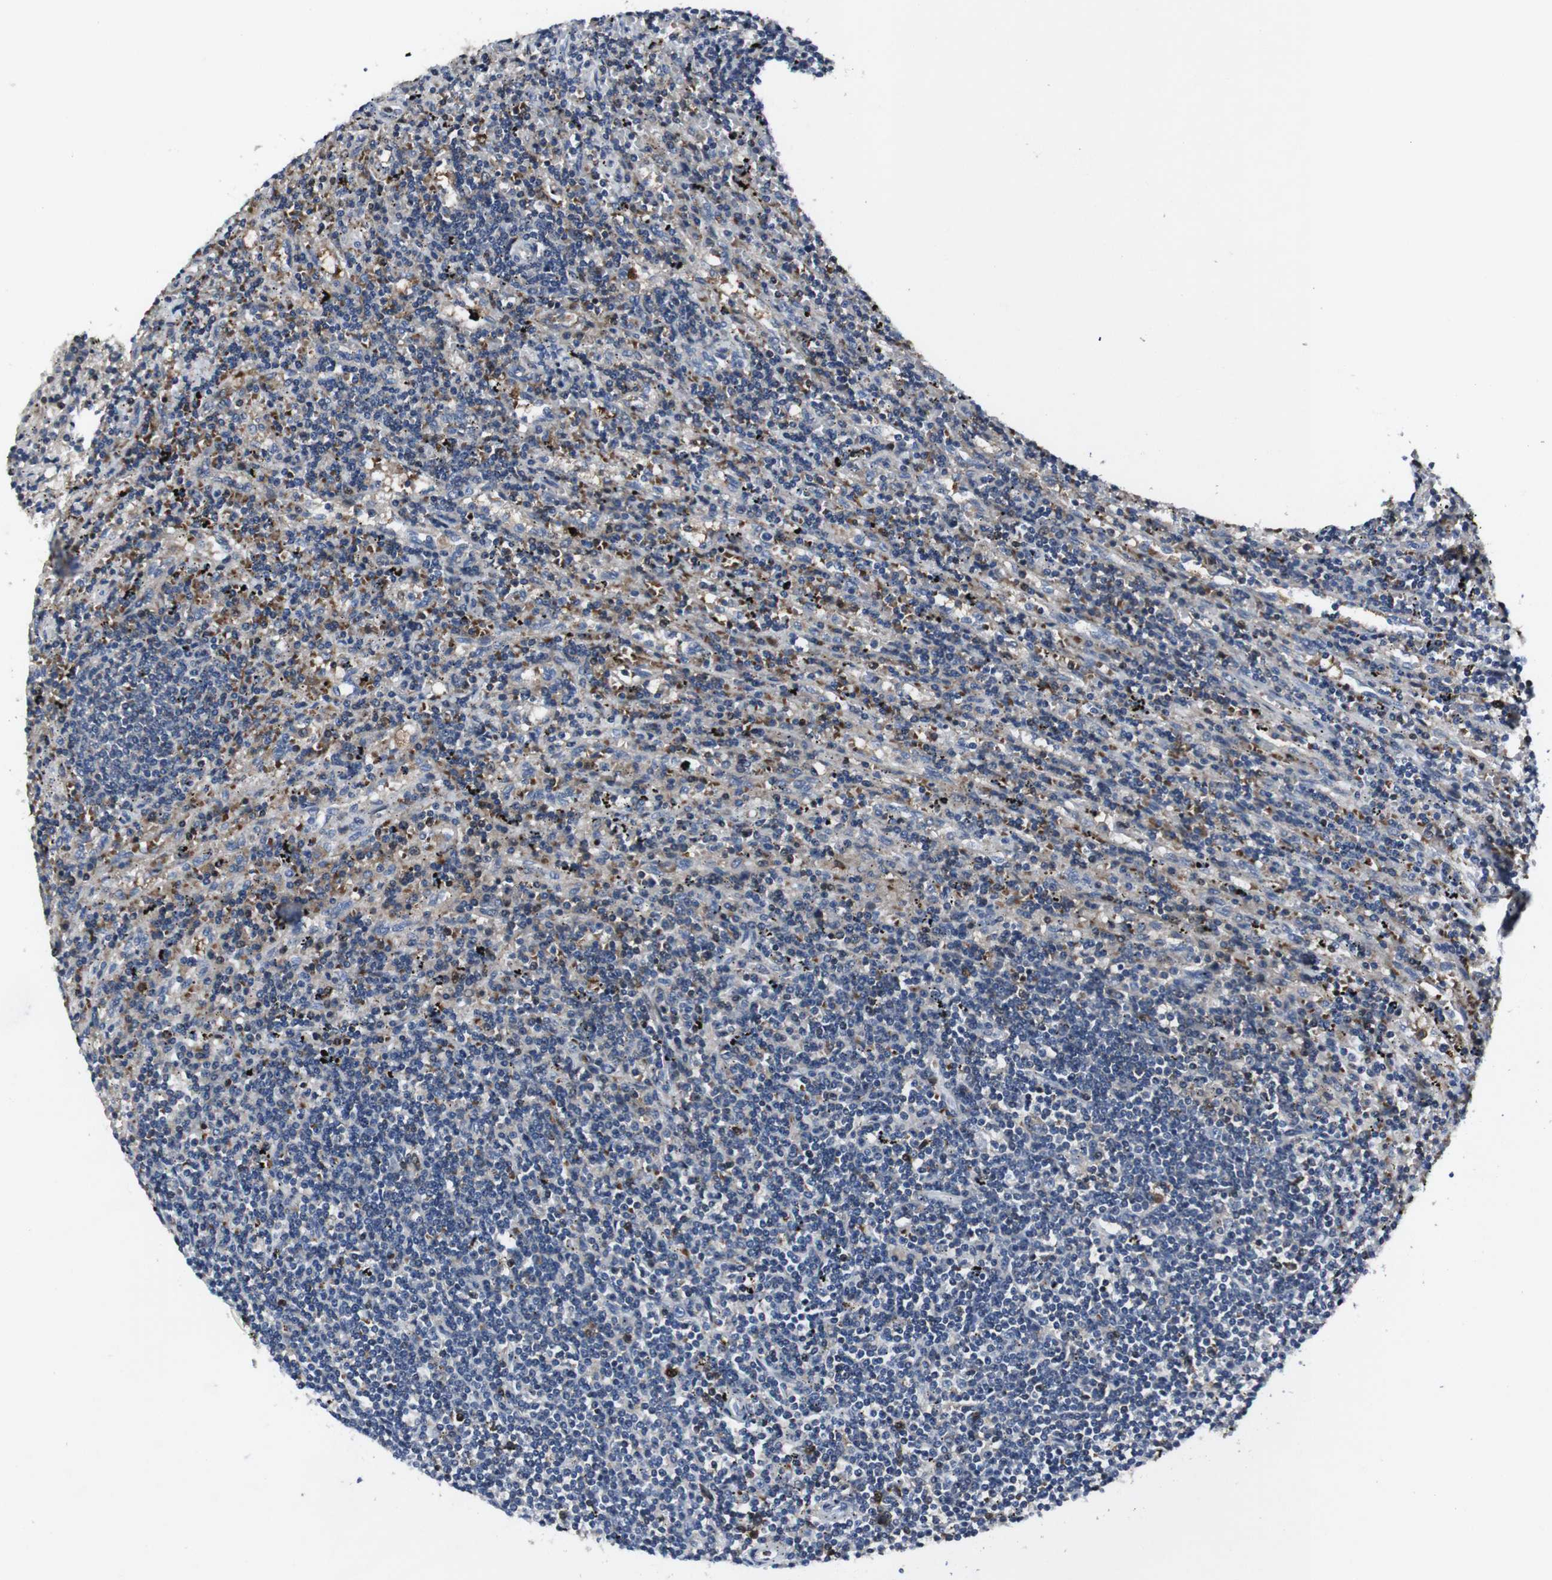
{"staining": {"intensity": "negative", "quantity": "none", "location": "none"}, "tissue": "lymphoma", "cell_type": "Tumor cells", "image_type": "cancer", "snomed": [{"axis": "morphology", "description": "Malignant lymphoma, non-Hodgkin's type, Low grade"}, {"axis": "topography", "description": "Spleen"}], "caption": "A photomicrograph of low-grade malignant lymphoma, non-Hodgkin's type stained for a protein demonstrates no brown staining in tumor cells. (DAB immunohistochemistry (IHC) with hematoxylin counter stain).", "gene": "STAT4", "patient": {"sex": "male", "age": 76}}